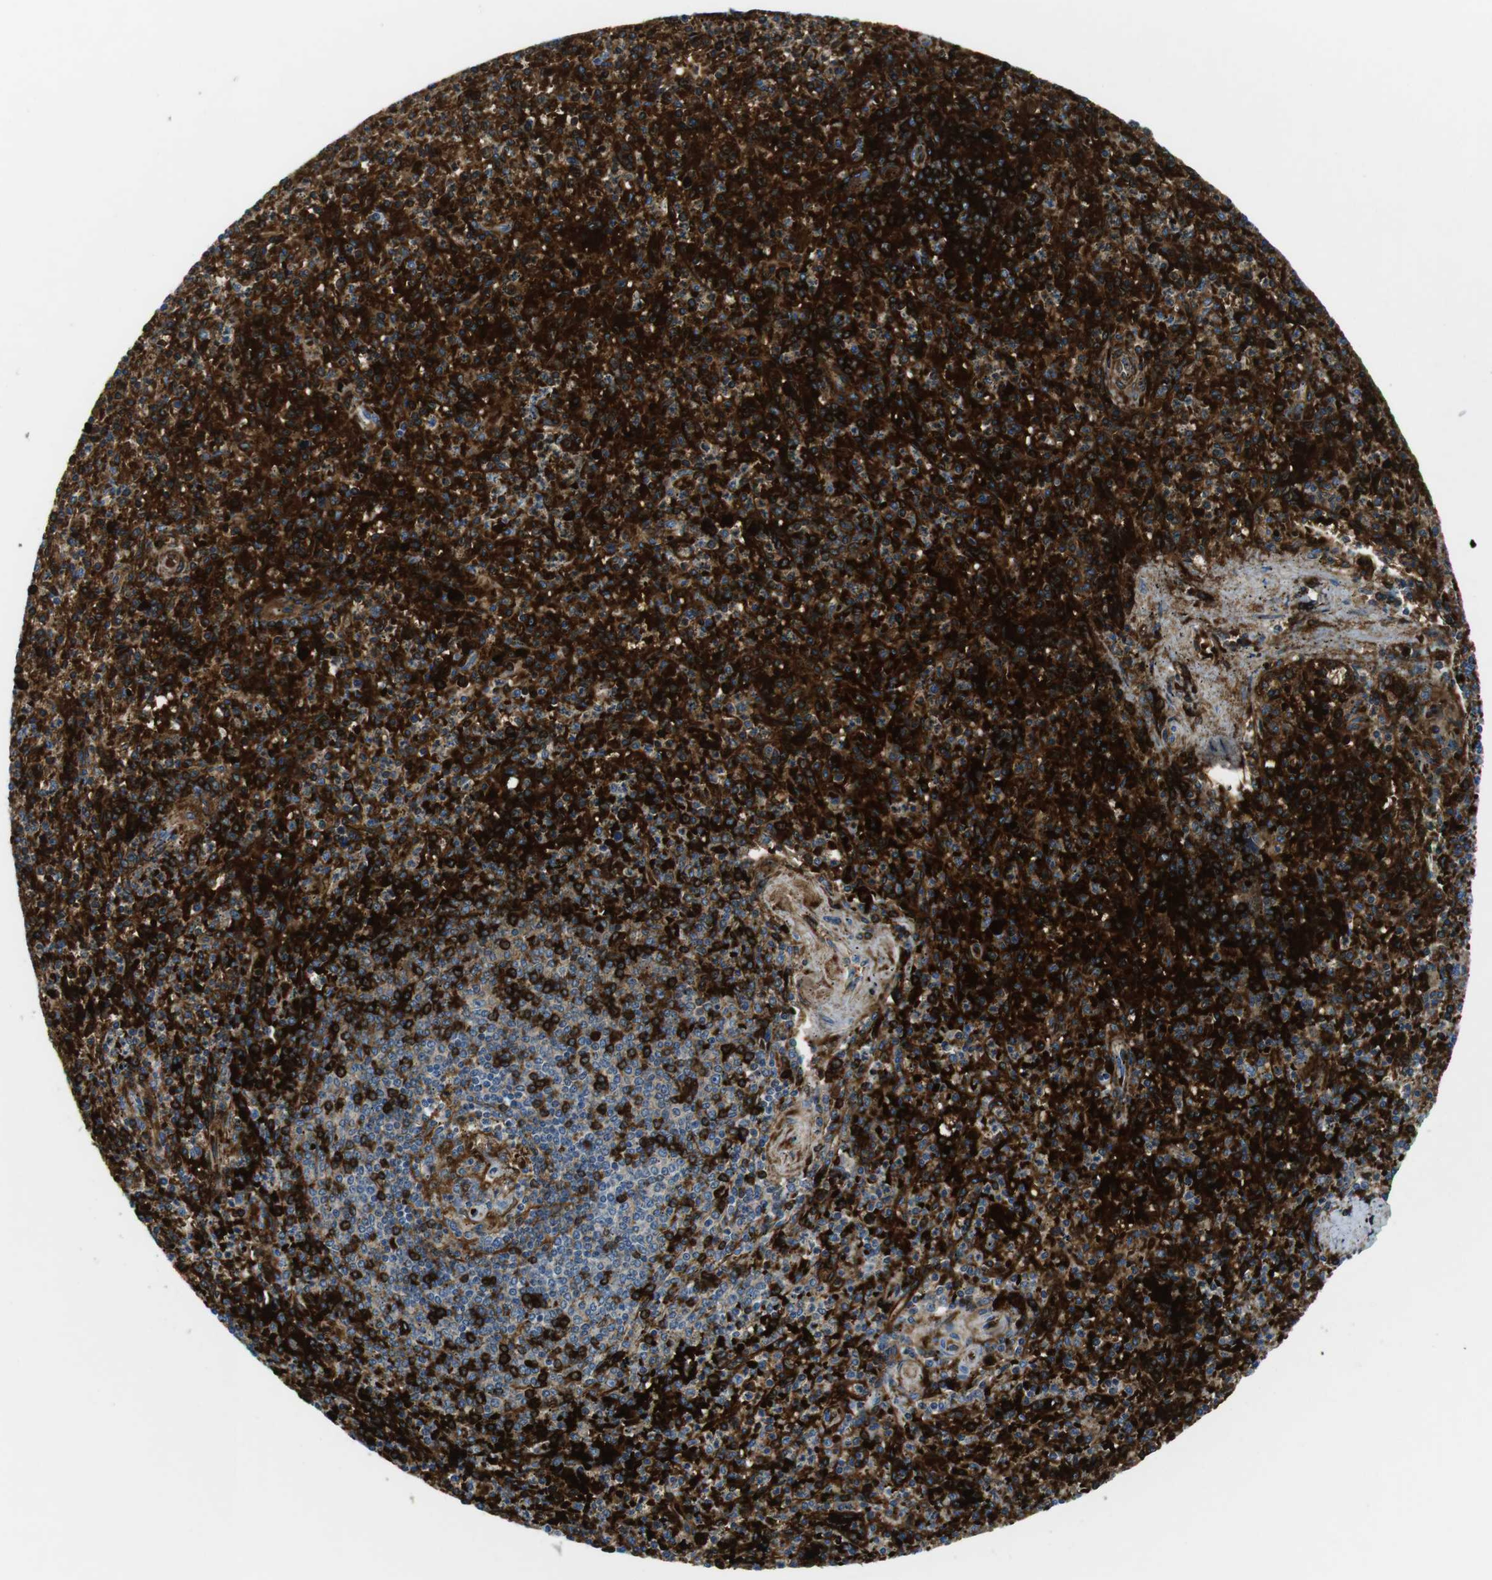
{"staining": {"intensity": "strong", "quantity": "25%-75%", "location": "cytoplasmic/membranous"}, "tissue": "spleen", "cell_type": "Cells in red pulp", "image_type": "normal", "snomed": [{"axis": "morphology", "description": "Normal tissue, NOS"}, {"axis": "topography", "description": "Spleen"}], "caption": "High-magnification brightfield microscopy of benign spleen stained with DAB (brown) and counterstained with hematoxylin (blue). cells in red pulp exhibit strong cytoplasmic/membranous positivity is present in approximately25%-75% of cells. Immunohistochemistry stains the protein of interest in brown and the nuclei are stained blue.", "gene": "TFAP2C", "patient": {"sex": "male", "age": 72}}